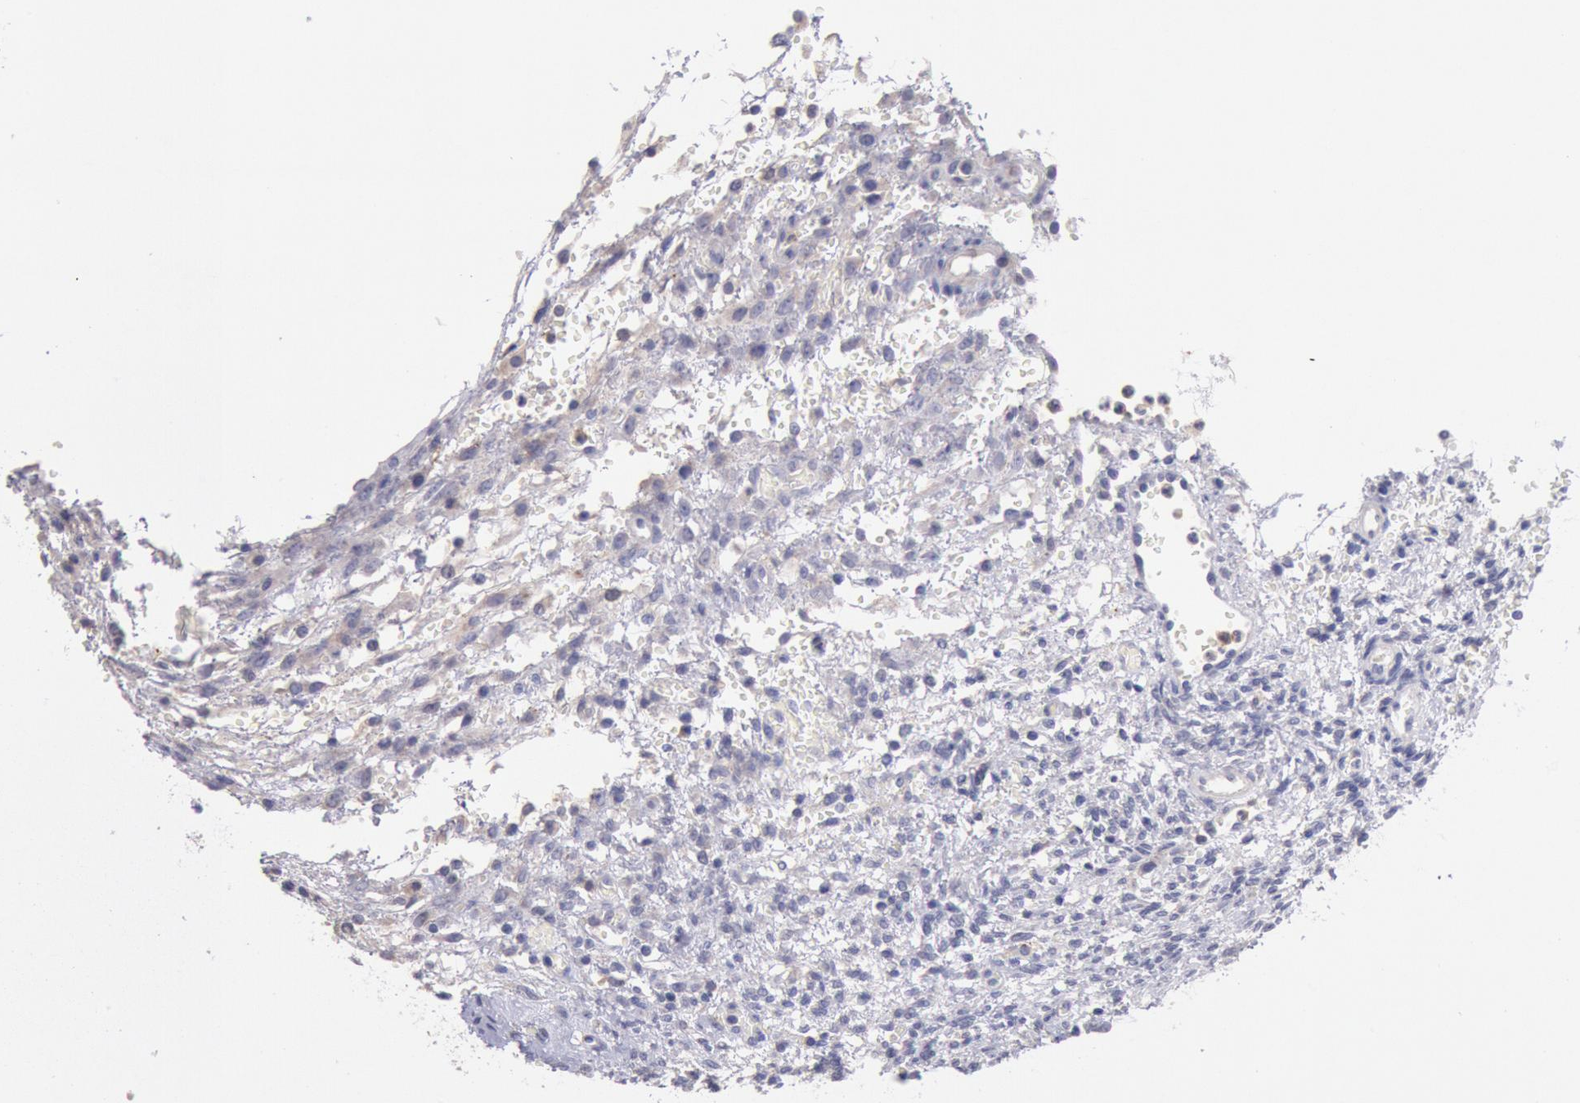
{"staining": {"intensity": "negative", "quantity": "none", "location": "none"}, "tissue": "ovary", "cell_type": "Ovarian stroma cells", "image_type": "normal", "snomed": [{"axis": "morphology", "description": "Normal tissue, NOS"}, {"axis": "topography", "description": "Ovary"}], "caption": "Ovarian stroma cells are negative for brown protein staining in benign ovary. Nuclei are stained in blue.", "gene": "GAL3ST1", "patient": {"sex": "female", "age": 39}}